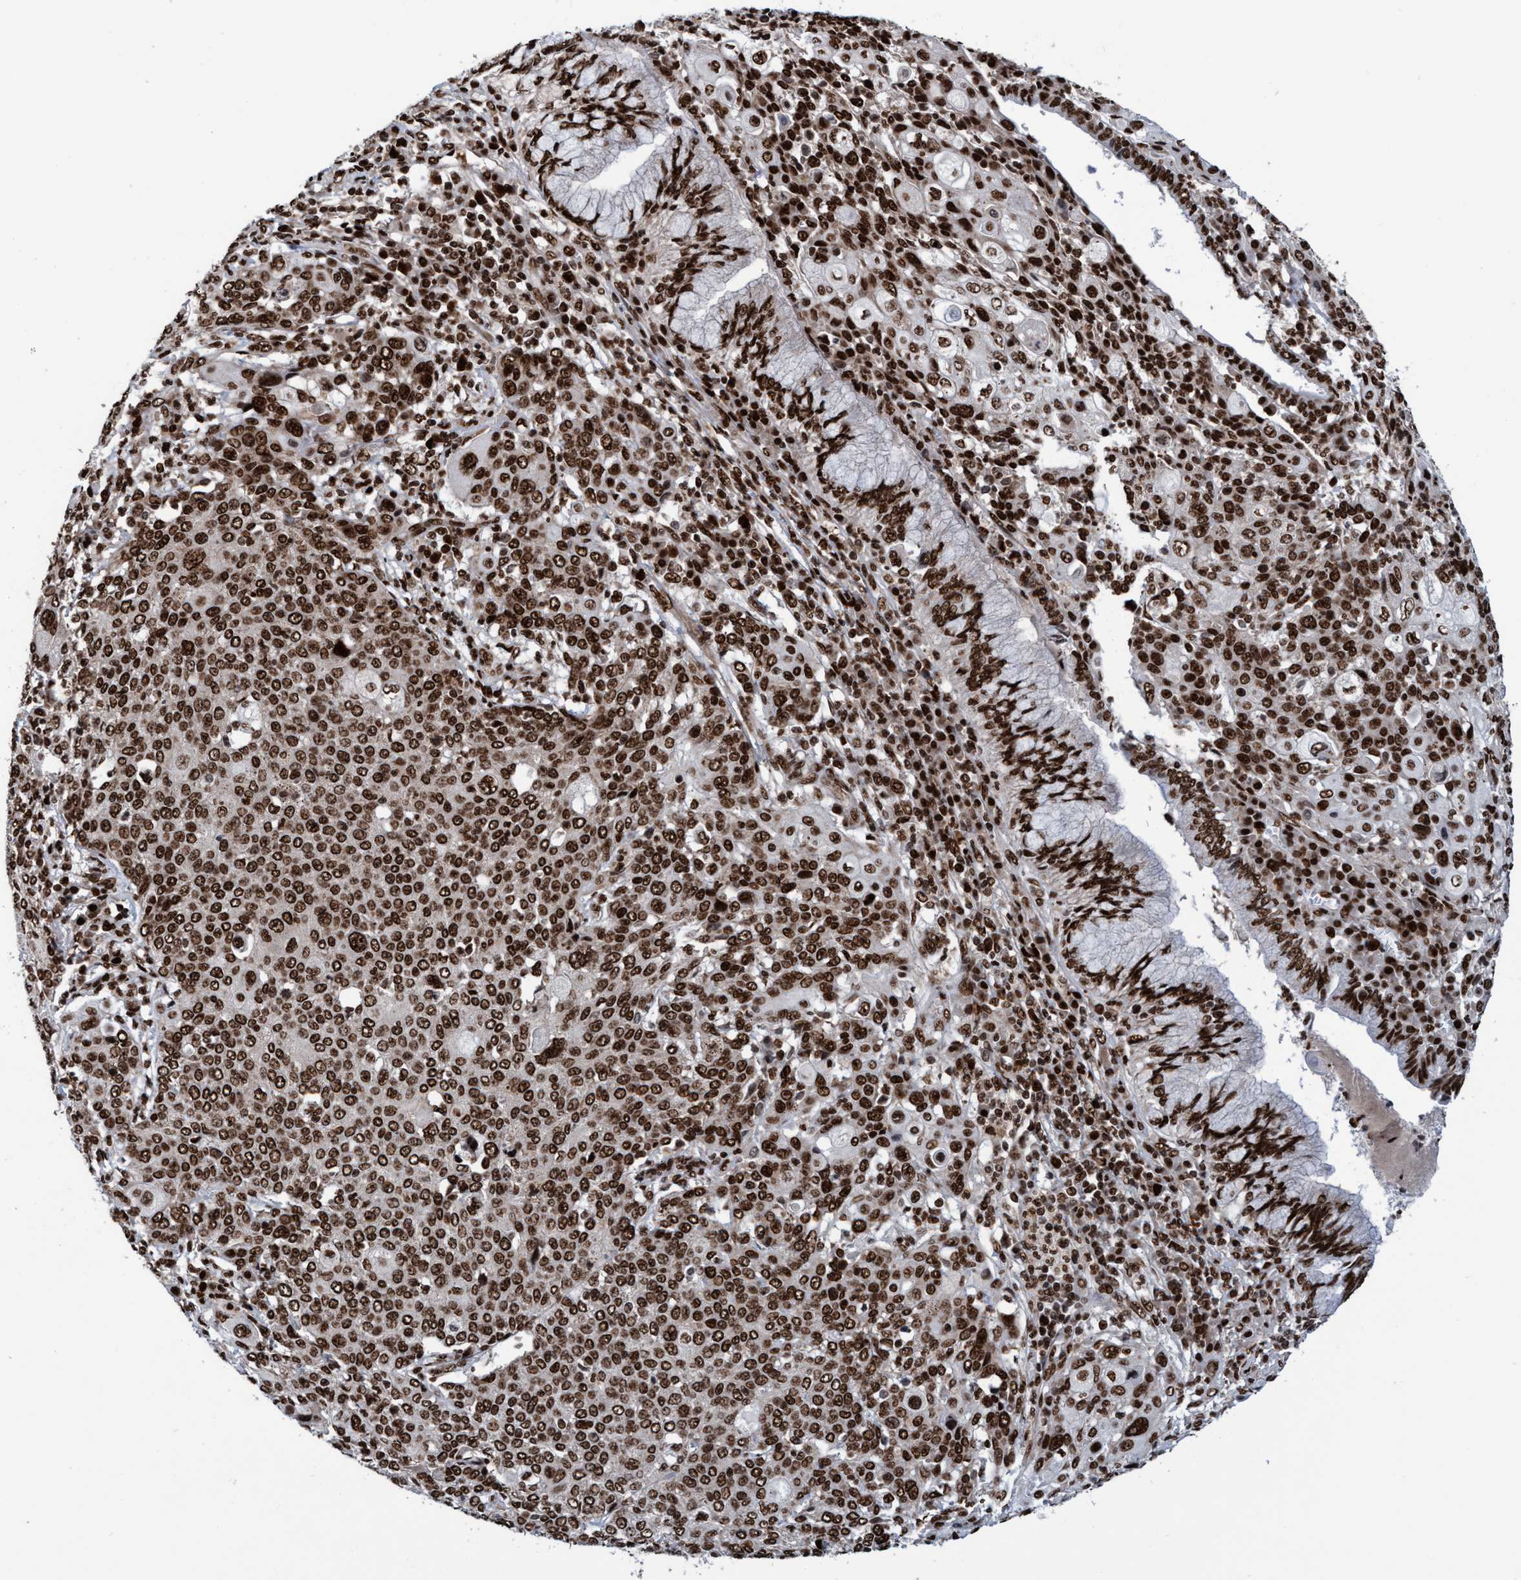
{"staining": {"intensity": "strong", "quantity": ">75%", "location": "nuclear"}, "tissue": "cervical cancer", "cell_type": "Tumor cells", "image_type": "cancer", "snomed": [{"axis": "morphology", "description": "Squamous cell carcinoma, NOS"}, {"axis": "topography", "description": "Cervix"}], "caption": "Strong nuclear staining is present in about >75% of tumor cells in cervical cancer.", "gene": "TOPBP1", "patient": {"sex": "female", "age": 40}}